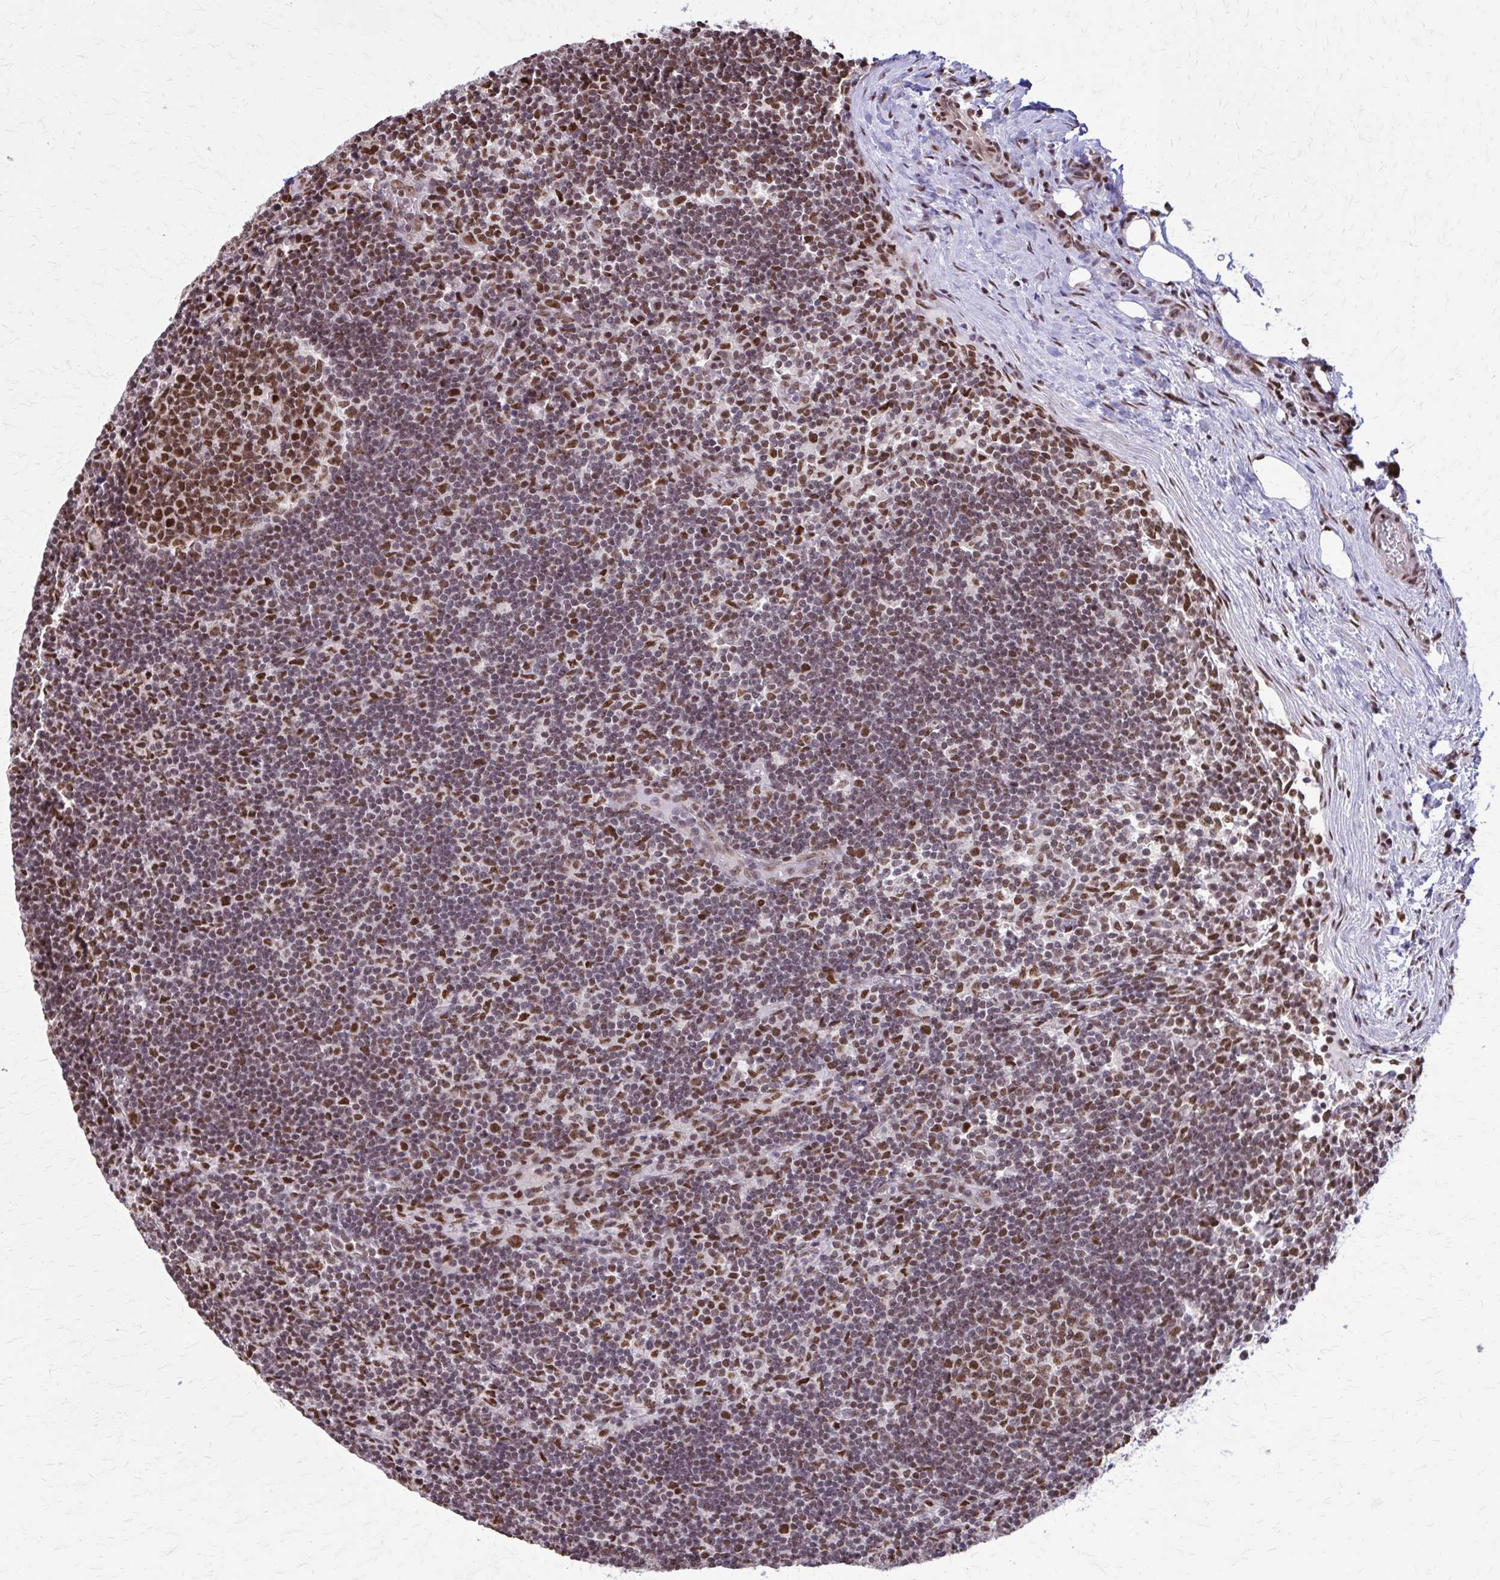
{"staining": {"intensity": "moderate", "quantity": ">75%", "location": "nuclear"}, "tissue": "lymph node", "cell_type": "Germinal center cells", "image_type": "normal", "snomed": [{"axis": "morphology", "description": "Normal tissue, NOS"}, {"axis": "topography", "description": "Lymph node"}], "caption": "Protein staining of benign lymph node reveals moderate nuclear staining in approximately >75% of germinal center cells. (DAB IHC, brown staining for protein, blue staining for nuclei).", "gene": "TTF1", "patient": {"sex": "male", "age": 67}}